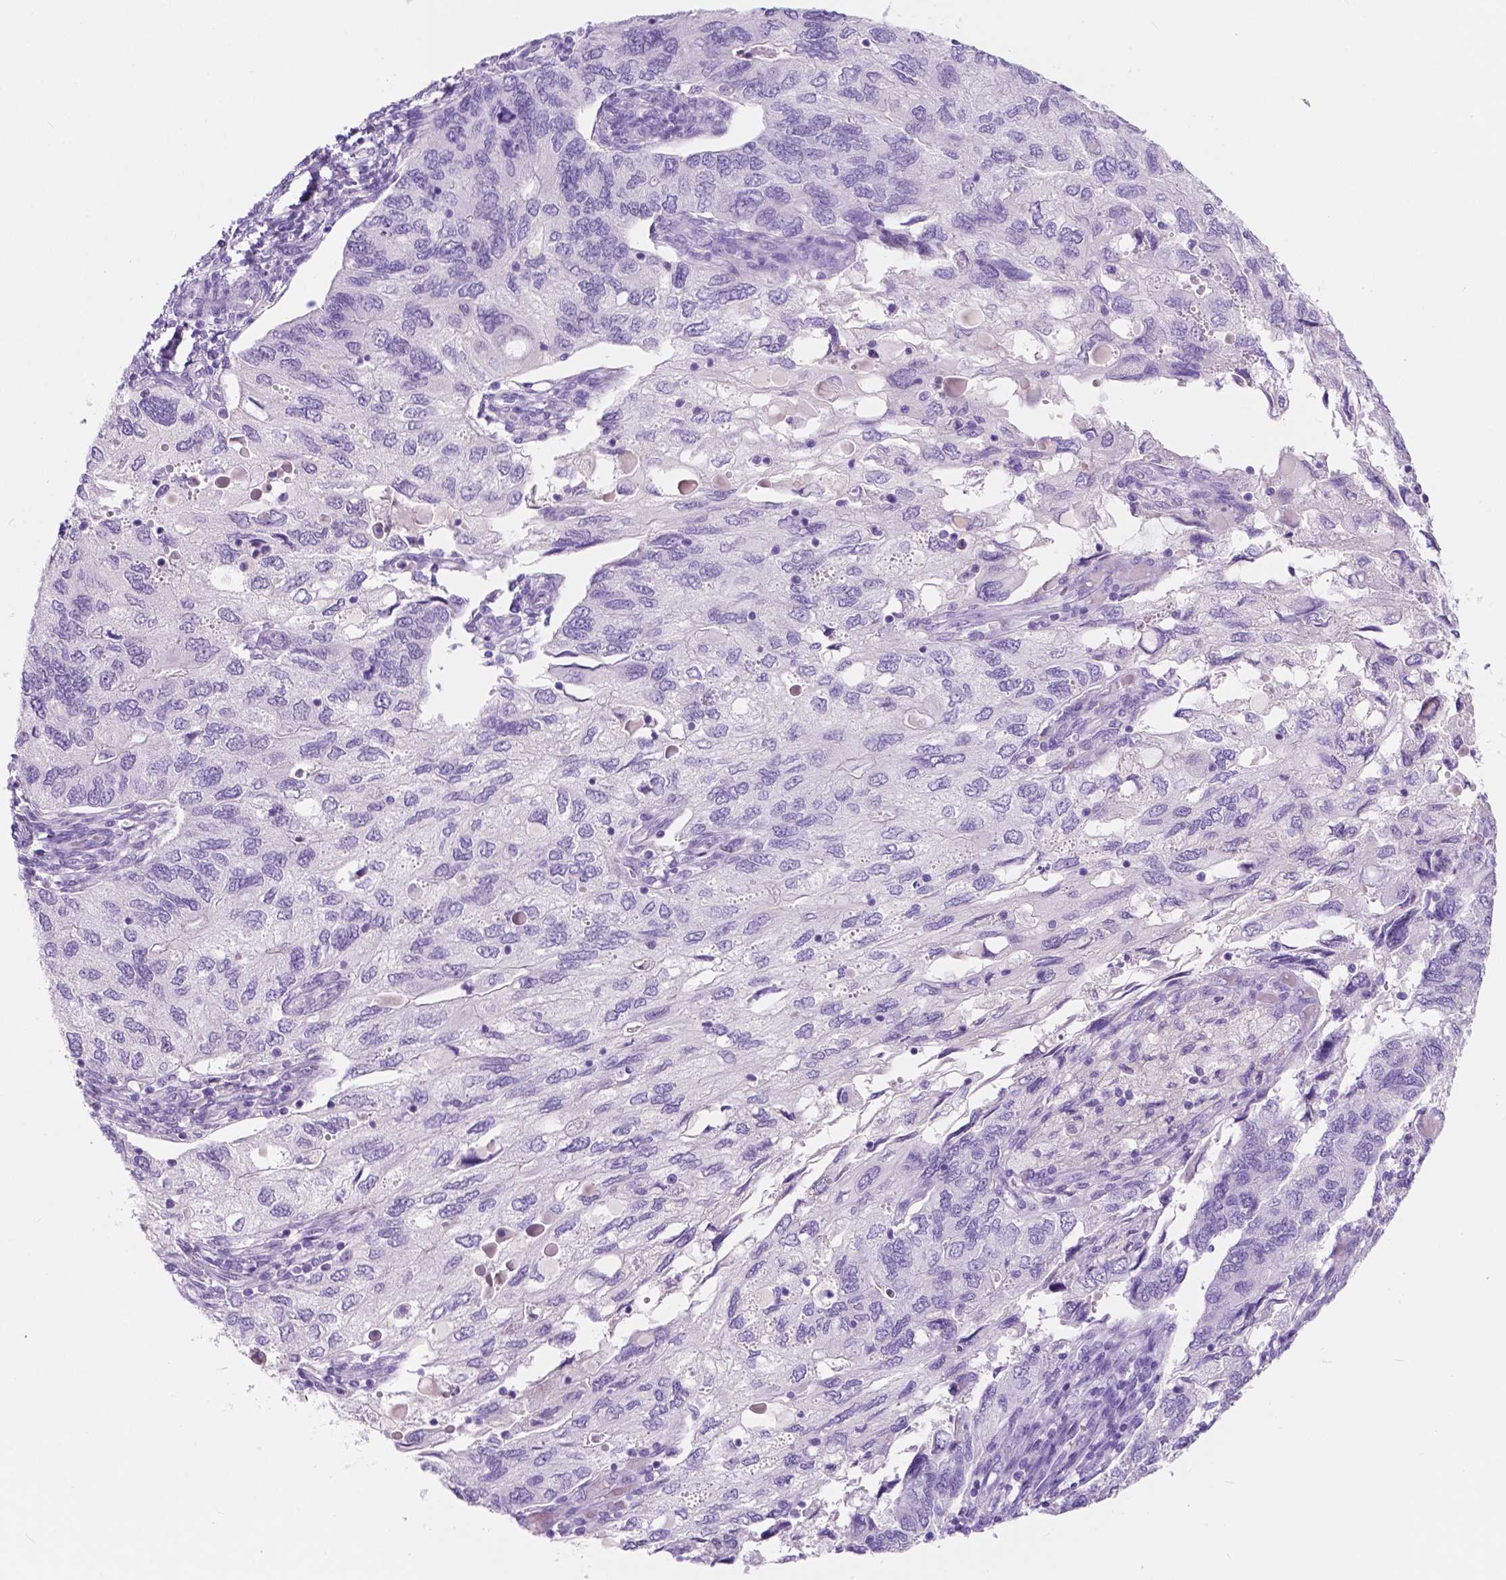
{"staining": {"intensity": "negative", "quantity": "none", "location": "none"}, "tissue": "endometrial cancer", "cell_type": "Tumor cells", "image_type": "cancer", "snomed": [{"axis": "morphology", "description": "Carcinoma, NOS"}, {"axis": "topography", "description": "Uterus"}], "caption": "IHC image of endometrial cancer (carcinoma) stained for a protein (brown), which demonstrates no staining in tumor cells.", "gene": "CUZD1", "patient": {"sex": "female", "age": 76}}